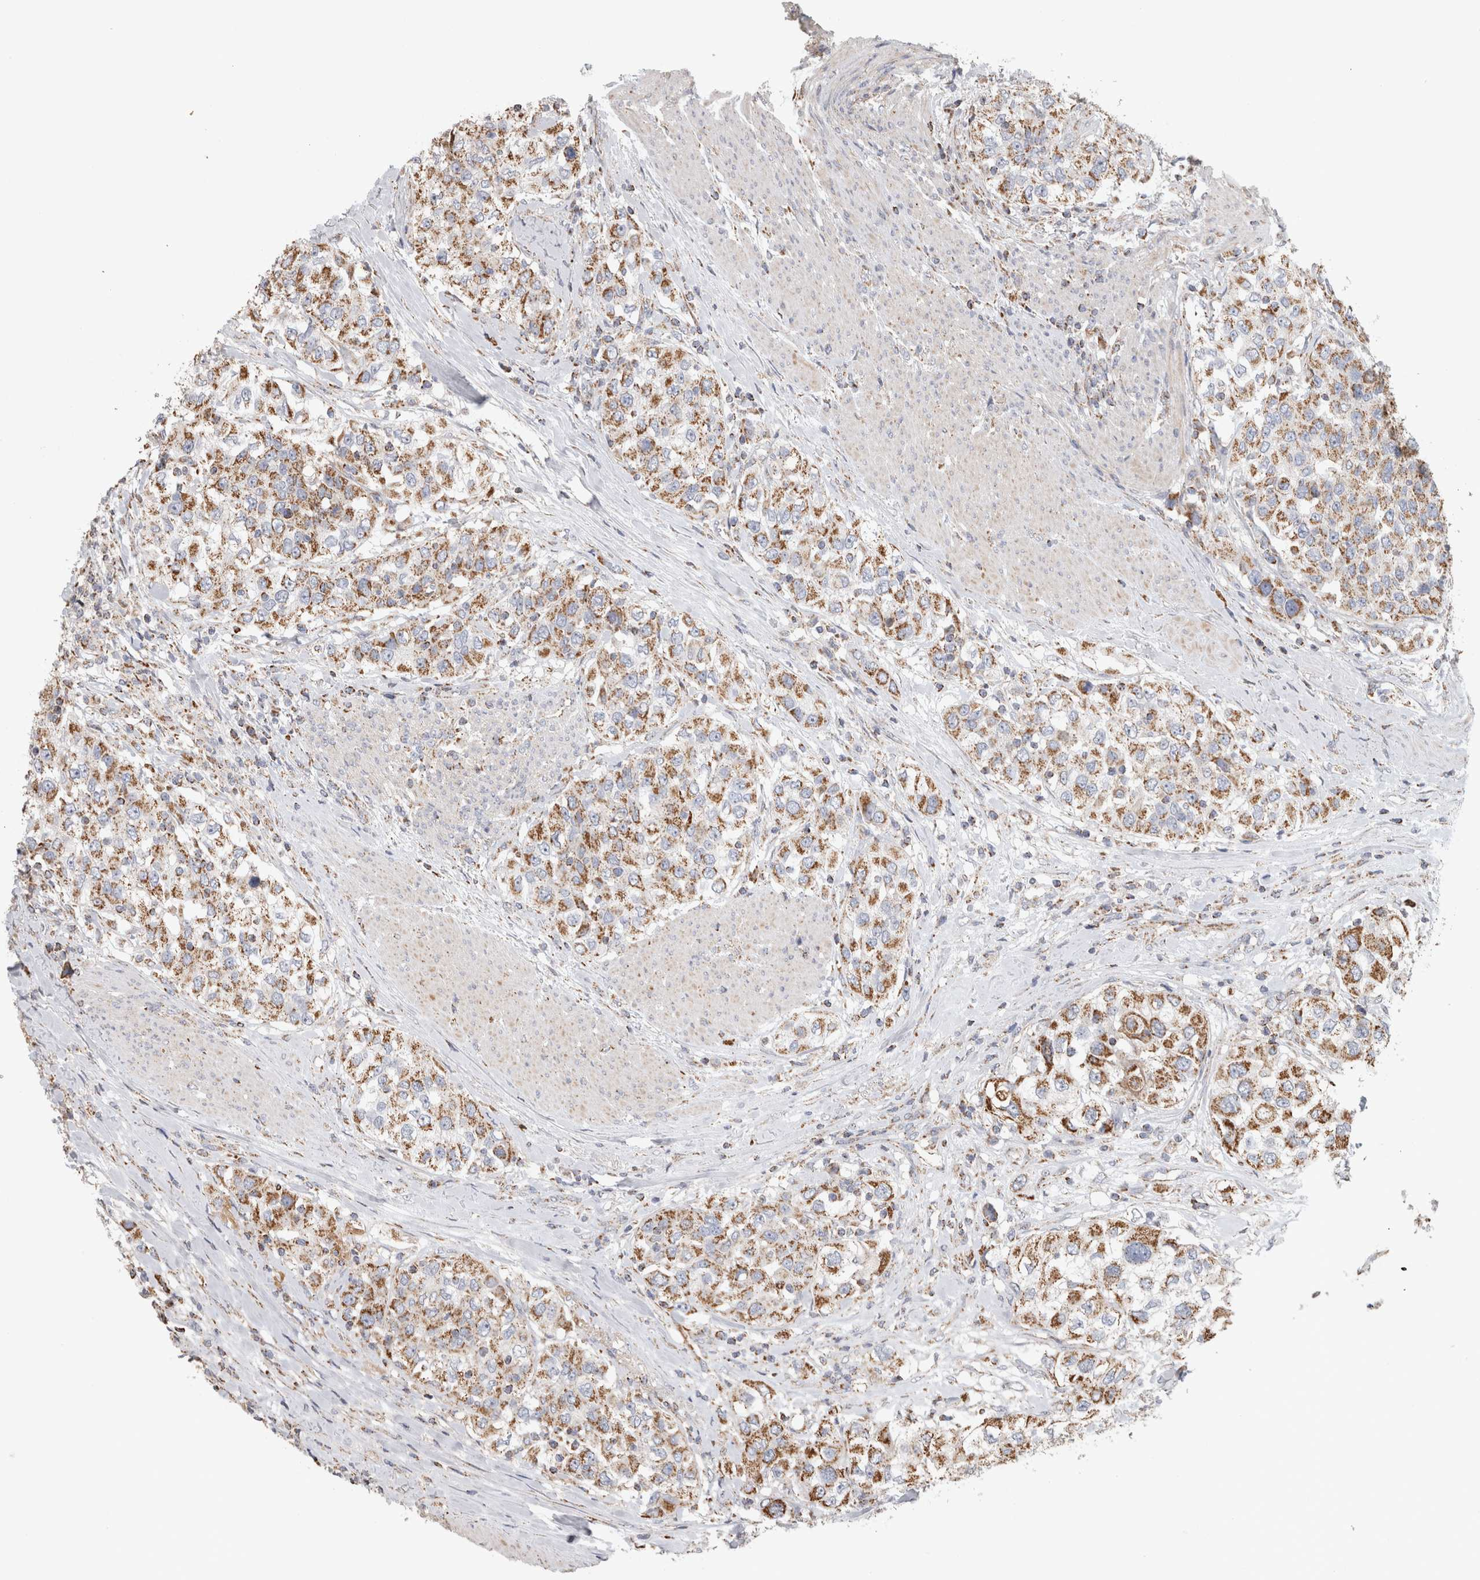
{"staining": {"intensity": "moderate", "quantity": ">75%", "location": "cytoplasmic/membranous"}, "tissue": "urothelial cancer", "cell_type": "Tumor cells", "image_type": "cancer", "snomed": [{"axis": "morphology", "description": "Urothelial carcinoma, High grade"}, {"axis": "topography", "description": "Urinary bladder"}], "caption": "Moderate cytoplasmic/membranous staining for a protein is identified in about >75% of tumor cells of urothelial carcinoma (high-grade) using immunohistochemistry.", "gene": "ST8SIA1", "patient": {"sex": "female", "age": 80}}